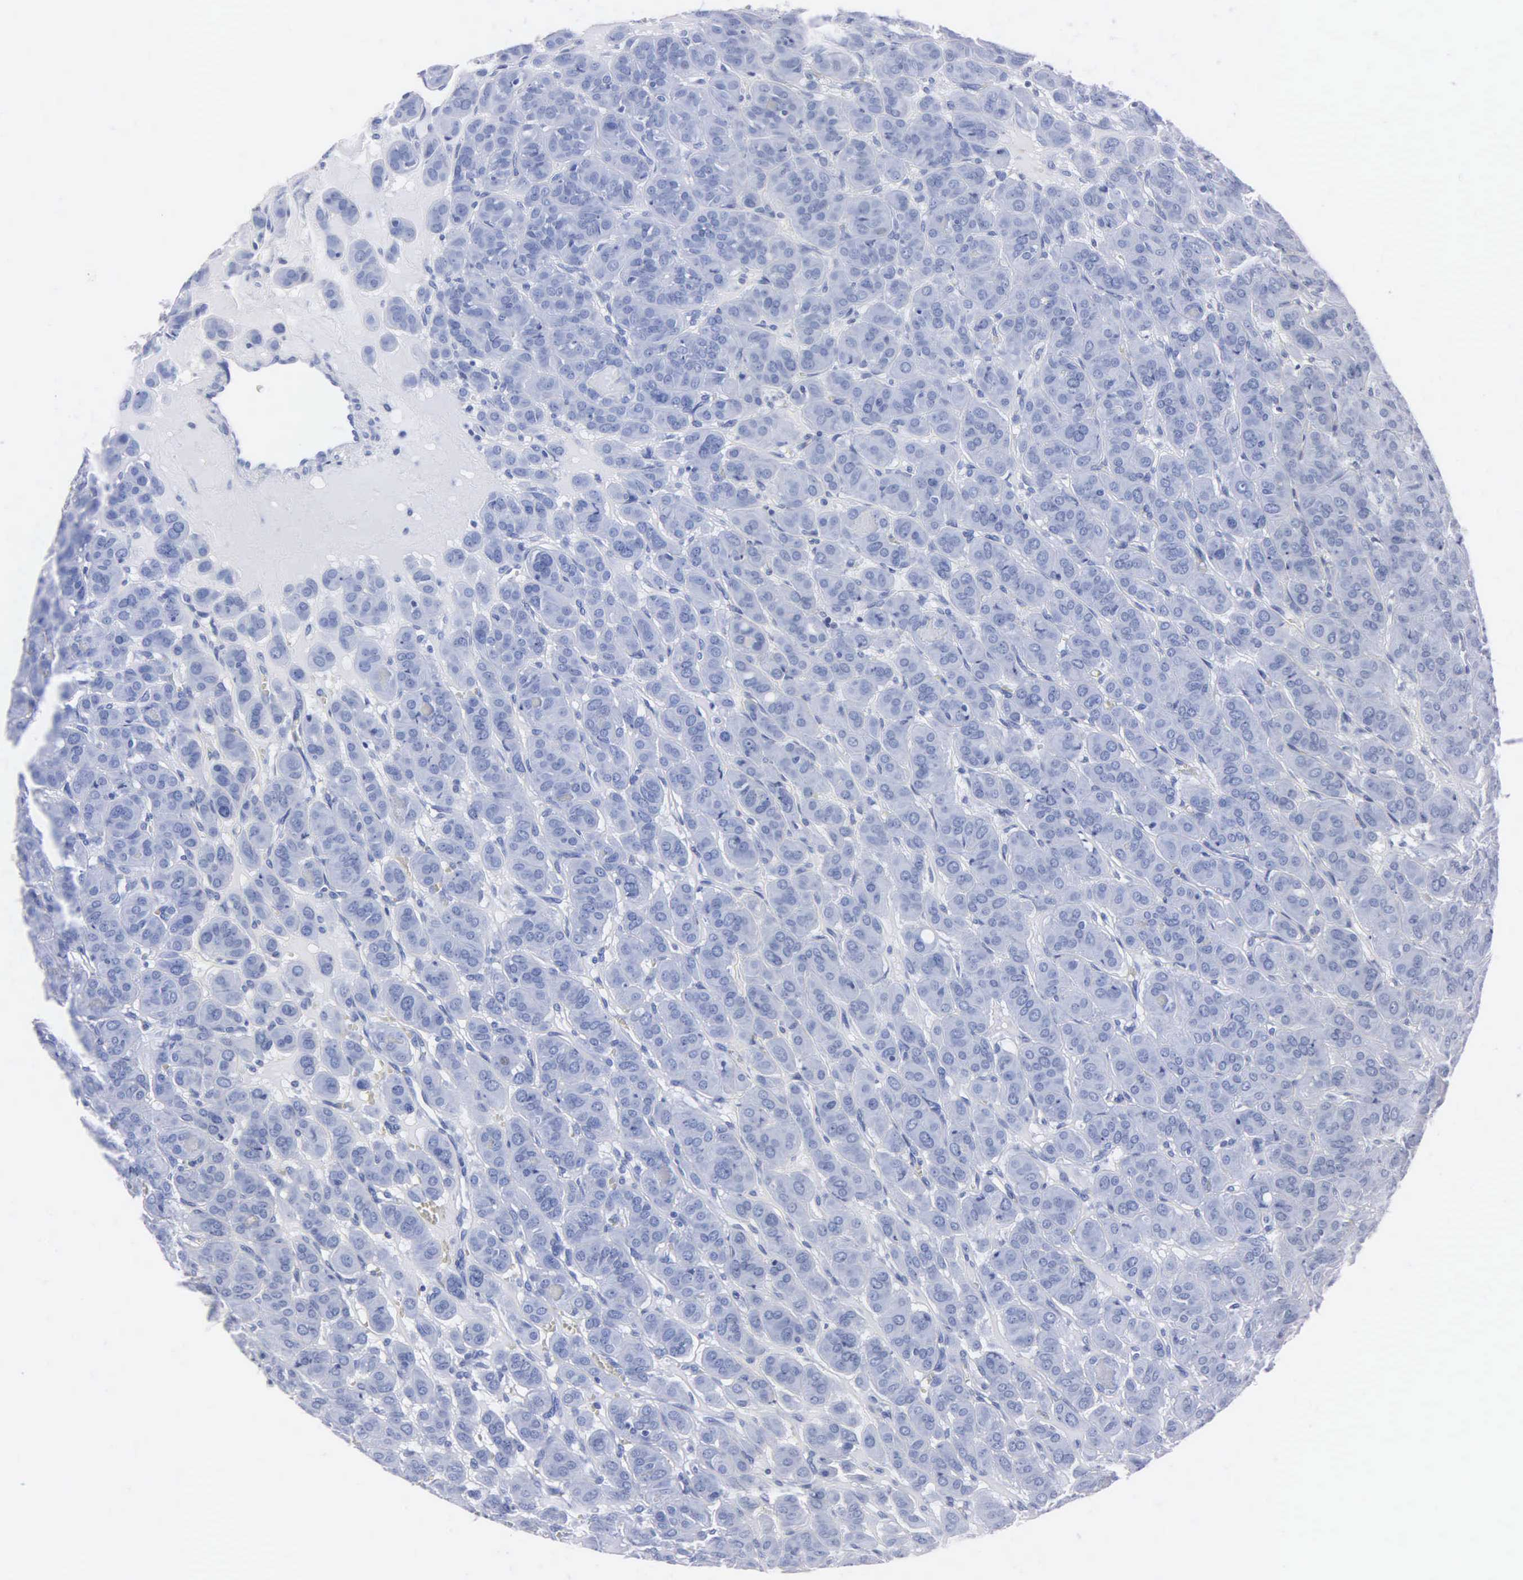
{"staining": {"intensity": "negative", "quantity": "none", "location": "none"}, "tissue": "thyroid cancer", "cell_type": "Tumor cells", "image_type": "cancer", "snomed": [{"axis": "morphology", "description": "Follicular adenoma carcinoma, NOS"}, {"axis": "topography", "description": "Thyroid gland"}], "caption": "Immunohistochemical staining of thyroid cancer (follicular adenoma carcinoma) displays no significant positivity in tumor cells.", "gene": "MB", "patient": {"sex": "female", "age": 71}}